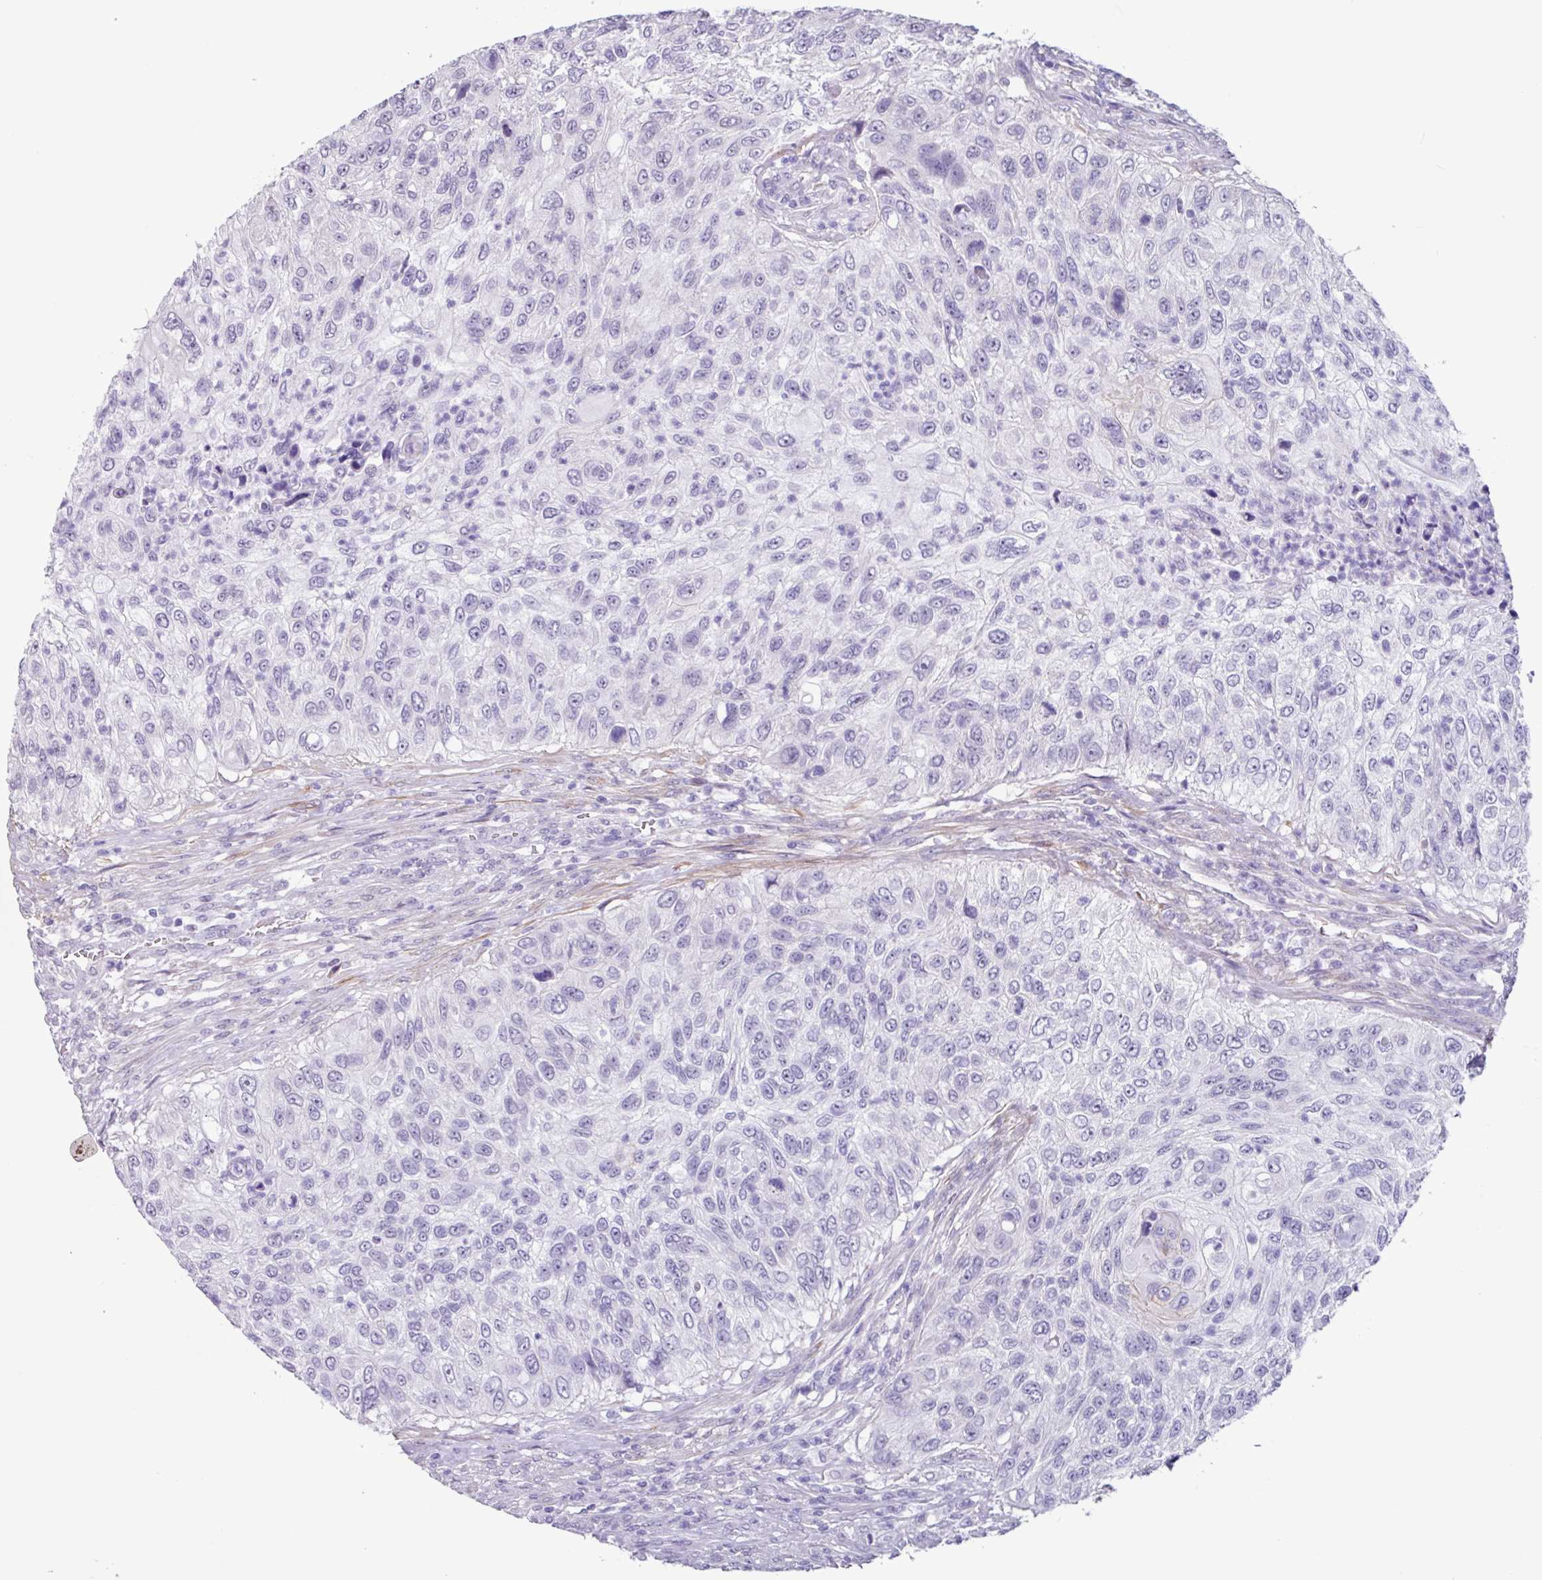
{"staining": {"intensity": "negative", "quantity": "none", "location": "none"}, "tissue": "urothelial cancer", "cell_type": "Tumor cells", "image_type": "cancer", "snomed": [{"axis": "morphology", "description": "Urothelial carcinoma, High grade"}, {"axis": "topography", "description": "Urinary bladder"}], "caption": "This is an immunohistochemistry (IHC) image of urothelial carcinoma (high-grade). There is no staining in tumor cells.", "gene": "OTX1", "patient": {"sex": "female", "age": 60}}